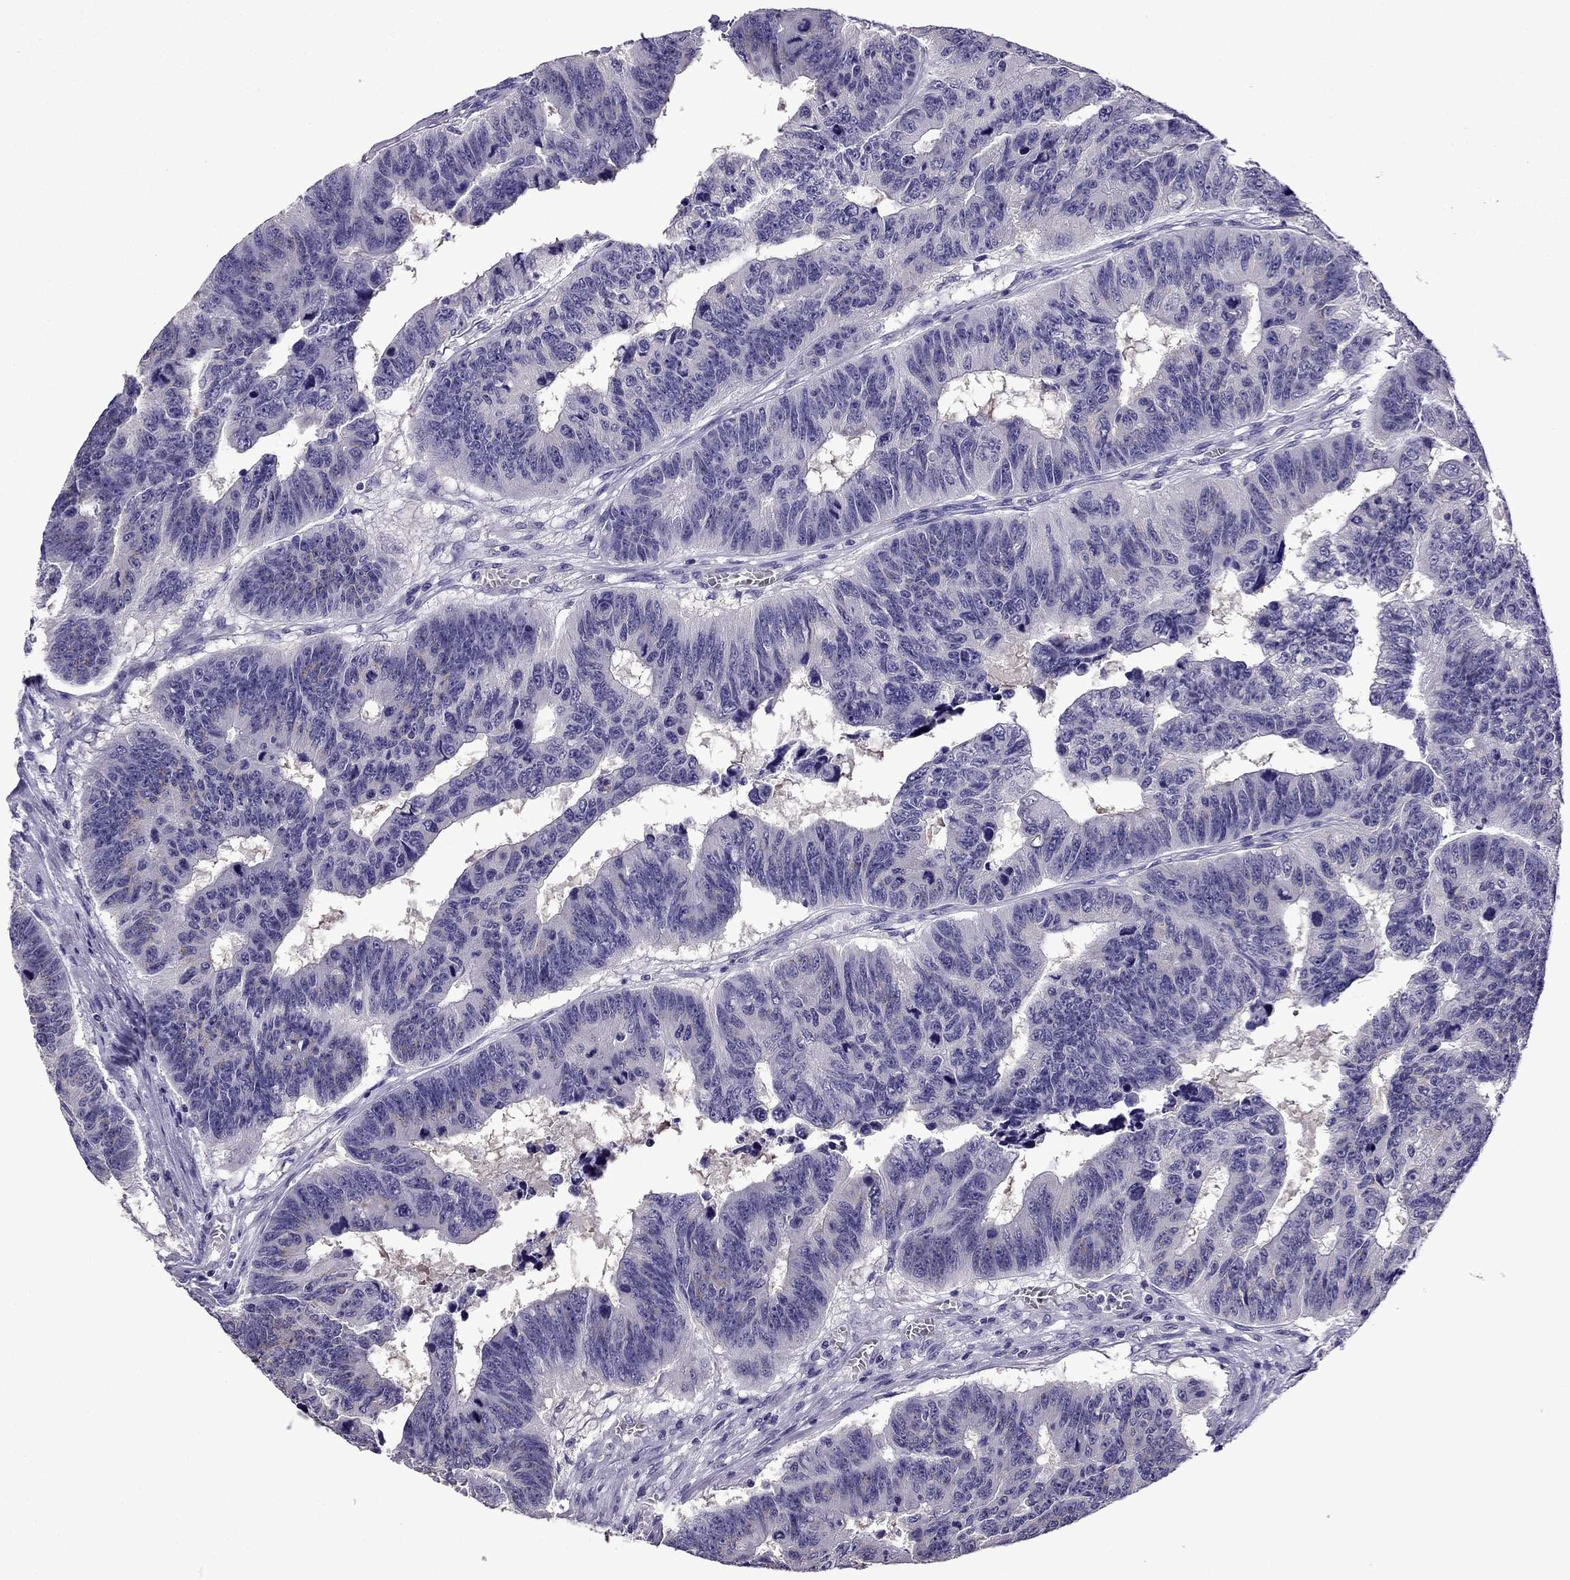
{"staining": {"intensity": "weak", "quantity": "<25%", "location": "cytoplasmic/membranous"}, "tissue": "colorectal cancer", "cell_type": "Tumor cells", "image_type": "cancer", "snomed": [{"axis": "morphology", "description": "Adenocarcinoma, NOS"}, {"axis": "topography", "description": "Appendix"}, {"axis": "topography", "description": "Colon"}, {"axis": "topography", "description": "Cecum"}, {"axis": "topography", "description": "Colon asc"}], "caption": "A high-resolution photomicrograph shows immunohistochemistry (IHC) staining of colorectal adenocarcinoma, which shows no significant staining in tumor cells.", "gene": "TTN", "patient": {"sex": "female", "age": 85}}